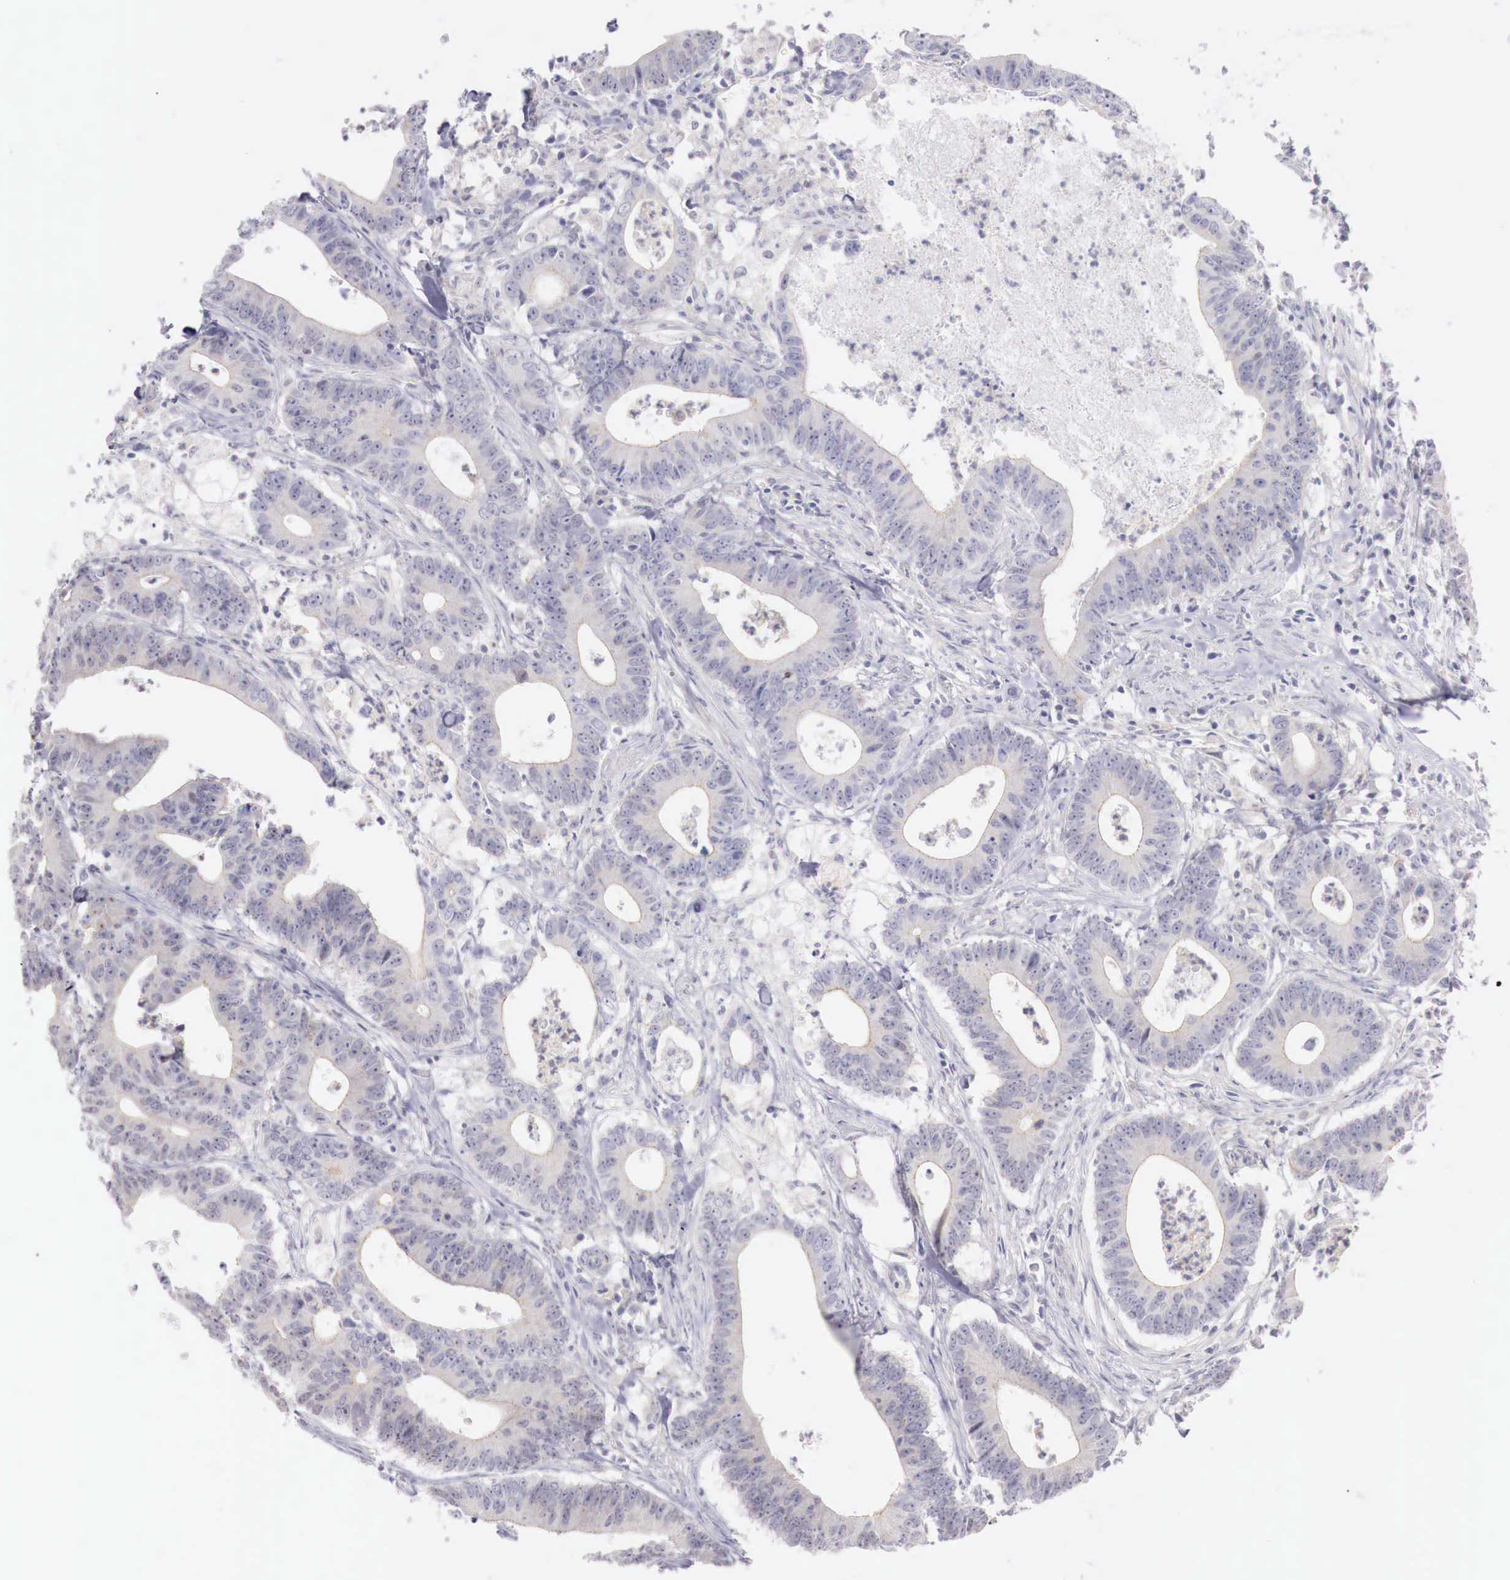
{"staining": {"intensity": "negative", "quantity": "none", "location": "none"}, "tissue": "colorectal cancer", "cell_type": "Tumor cells", "image_type": "cancer", "snomed": [{"axis": "morphology", "description": "Adenocarcinoma, NOS"}, {"axis": "topography", "description": "Colon"}], "caption": "This is a micrograph of IHC staining of colorectal cancer (adenocarcinoma), which shows no expression in tumor cells.", "gene": "TRIM13", "patient": {"sex": "male", "age": 55}}